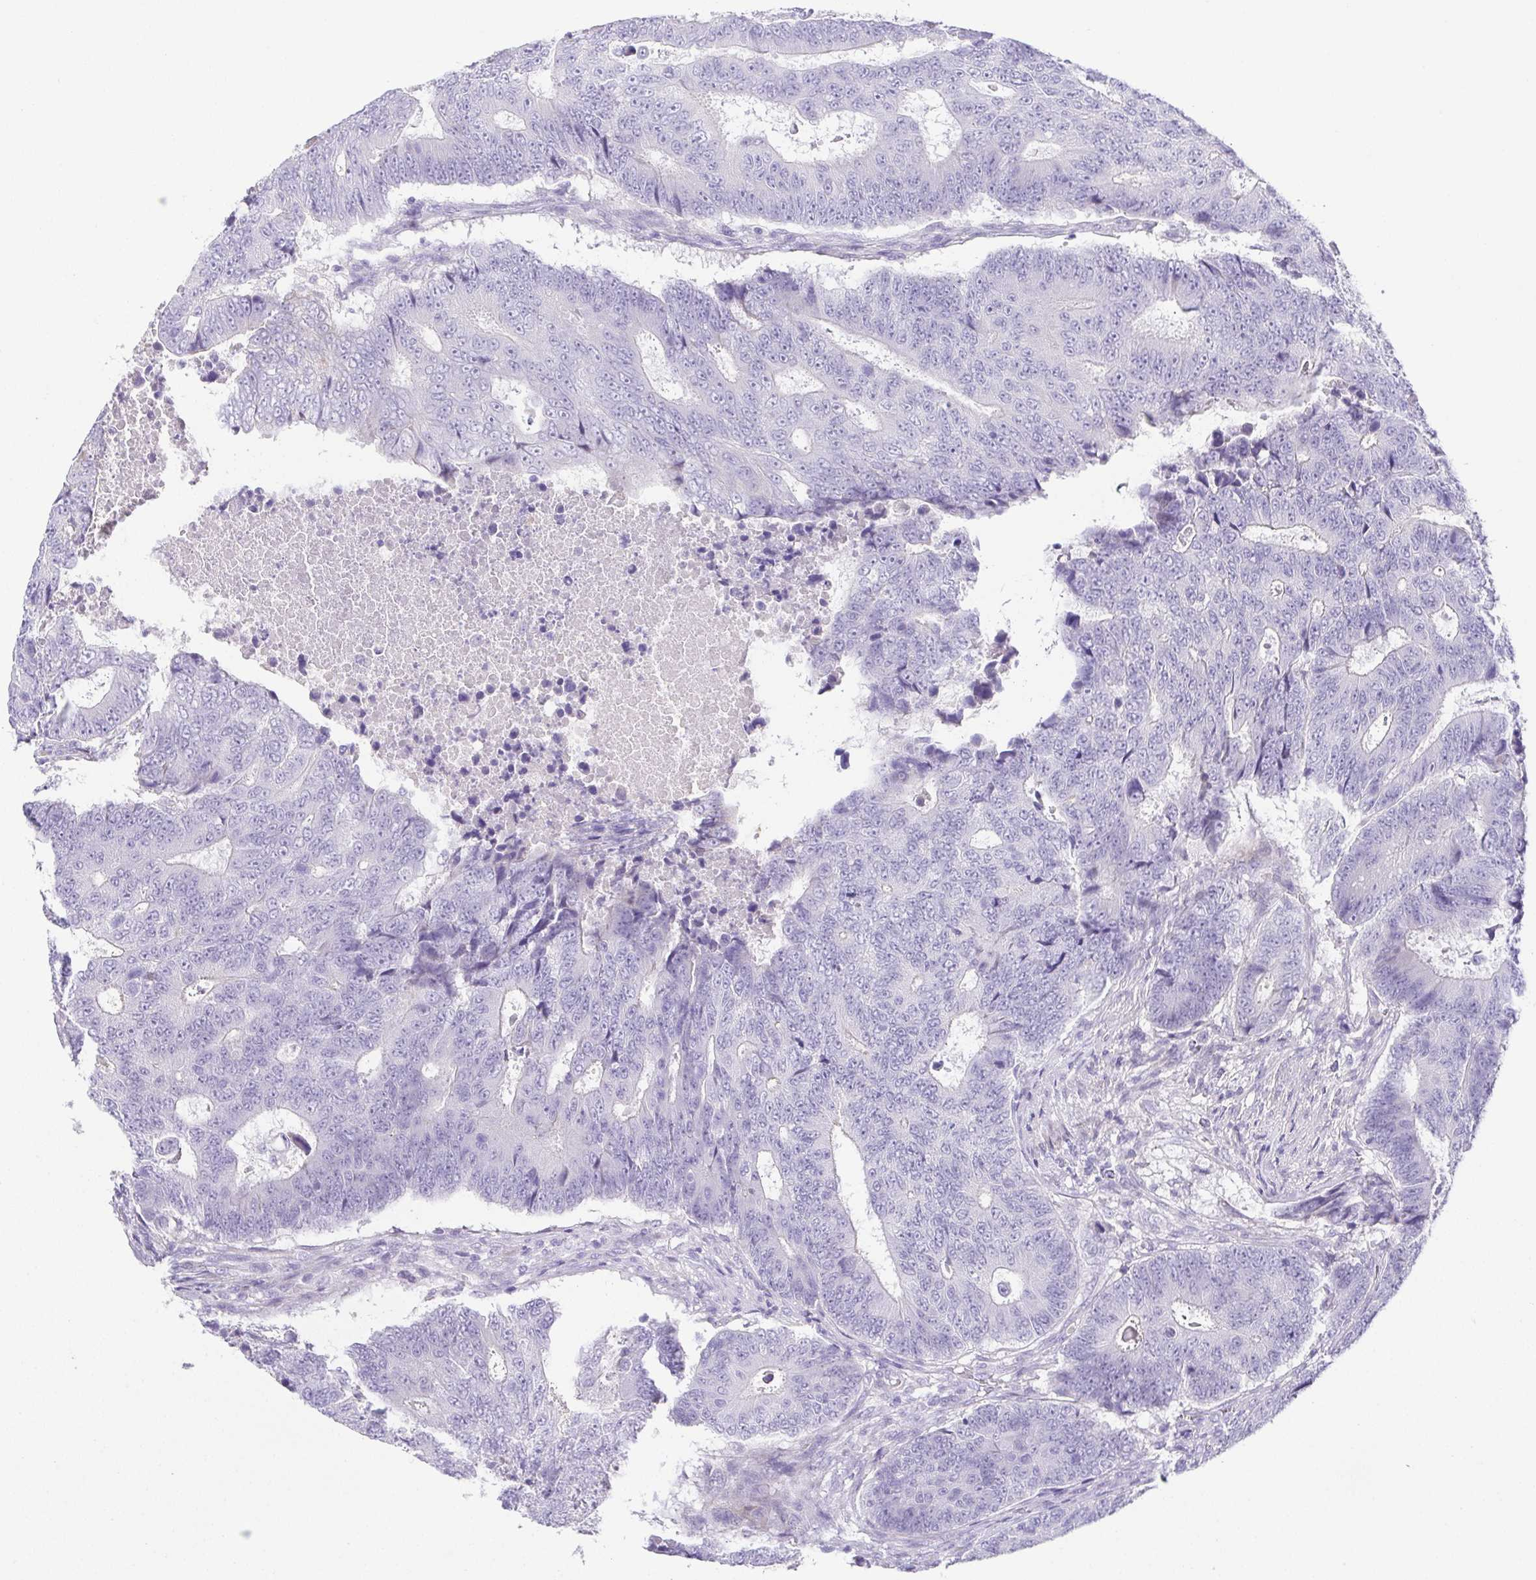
{"staining": {"intensity": "negative", "quantity": "none", "location": "none"}, "tissue": "colorectal cancer", "cell_type": "Tumor cells", "image_type": "cancer", "snomed": [{"axis": "morphology", "description": "Adenocarcinoma, NOS"}, {"axis": "topography", "description": "Colon"}], "caption": "This is a histopathology image of immunohistochemistry (IHC) staining of colorectal adenocarcinoma, which shows no expression in tumor cells.", "gene": "HAPLN2", "patient": {"sex": "female", "age": 48}}